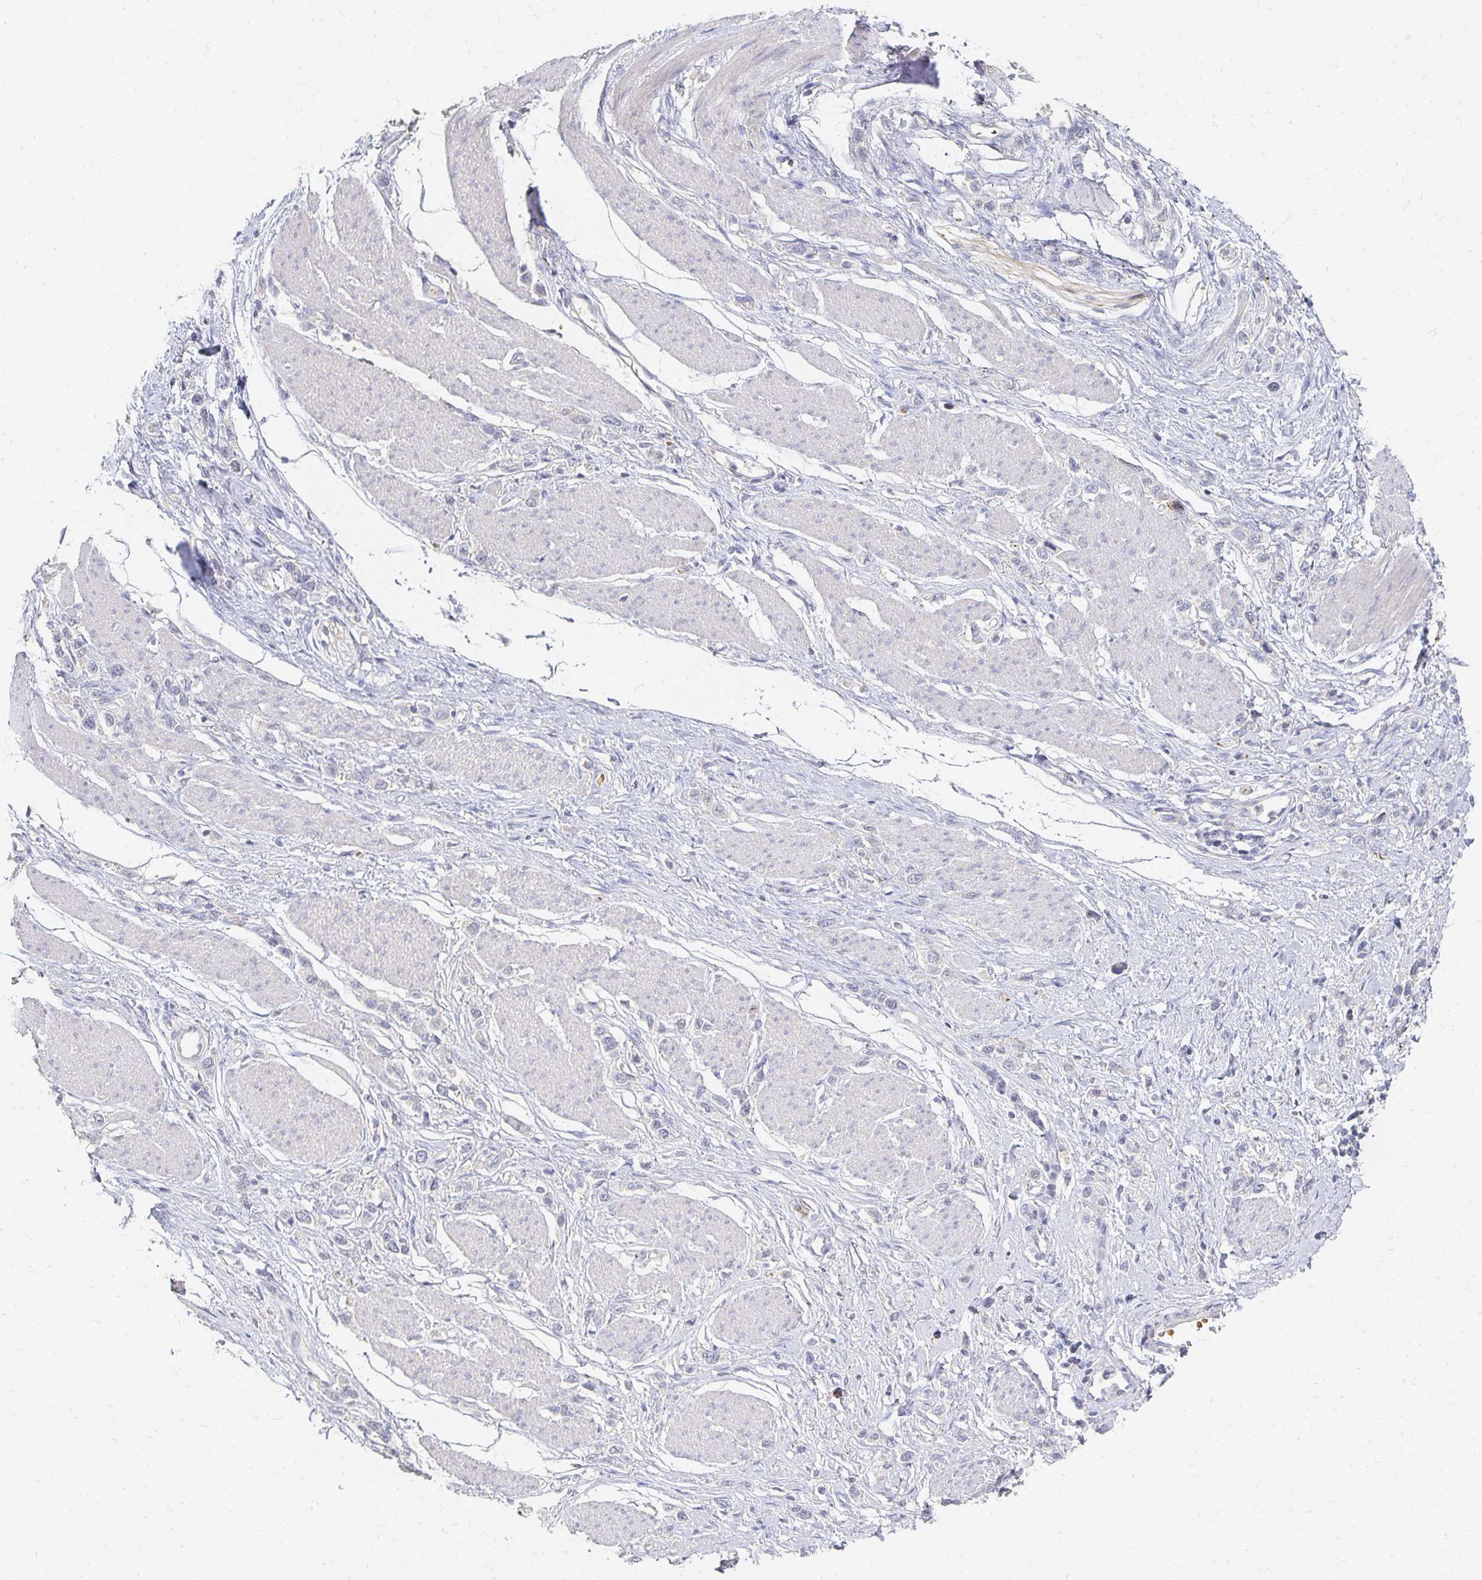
{"staining": {"intensity": "negative", "quantity": "none", "location": "none"}, "tissue": "stomach cancer", "cell_type": "Tumor cells", "image_type": "cancer", "snomed": [{"axis": "morphology", "description": "Adenocarcinoma, NOS"}, {"axis": "topography", "description": "Stomach"}], "caption": "Stomach cancer was stained to show a protein in brown. There is no significant positivity in tumor cells. (Brightfield microscopy of DAB immunohistochemistry (IHC) at high magnification).", "gene": "CST6", "patient": {"sex": "female", "age": 65}}